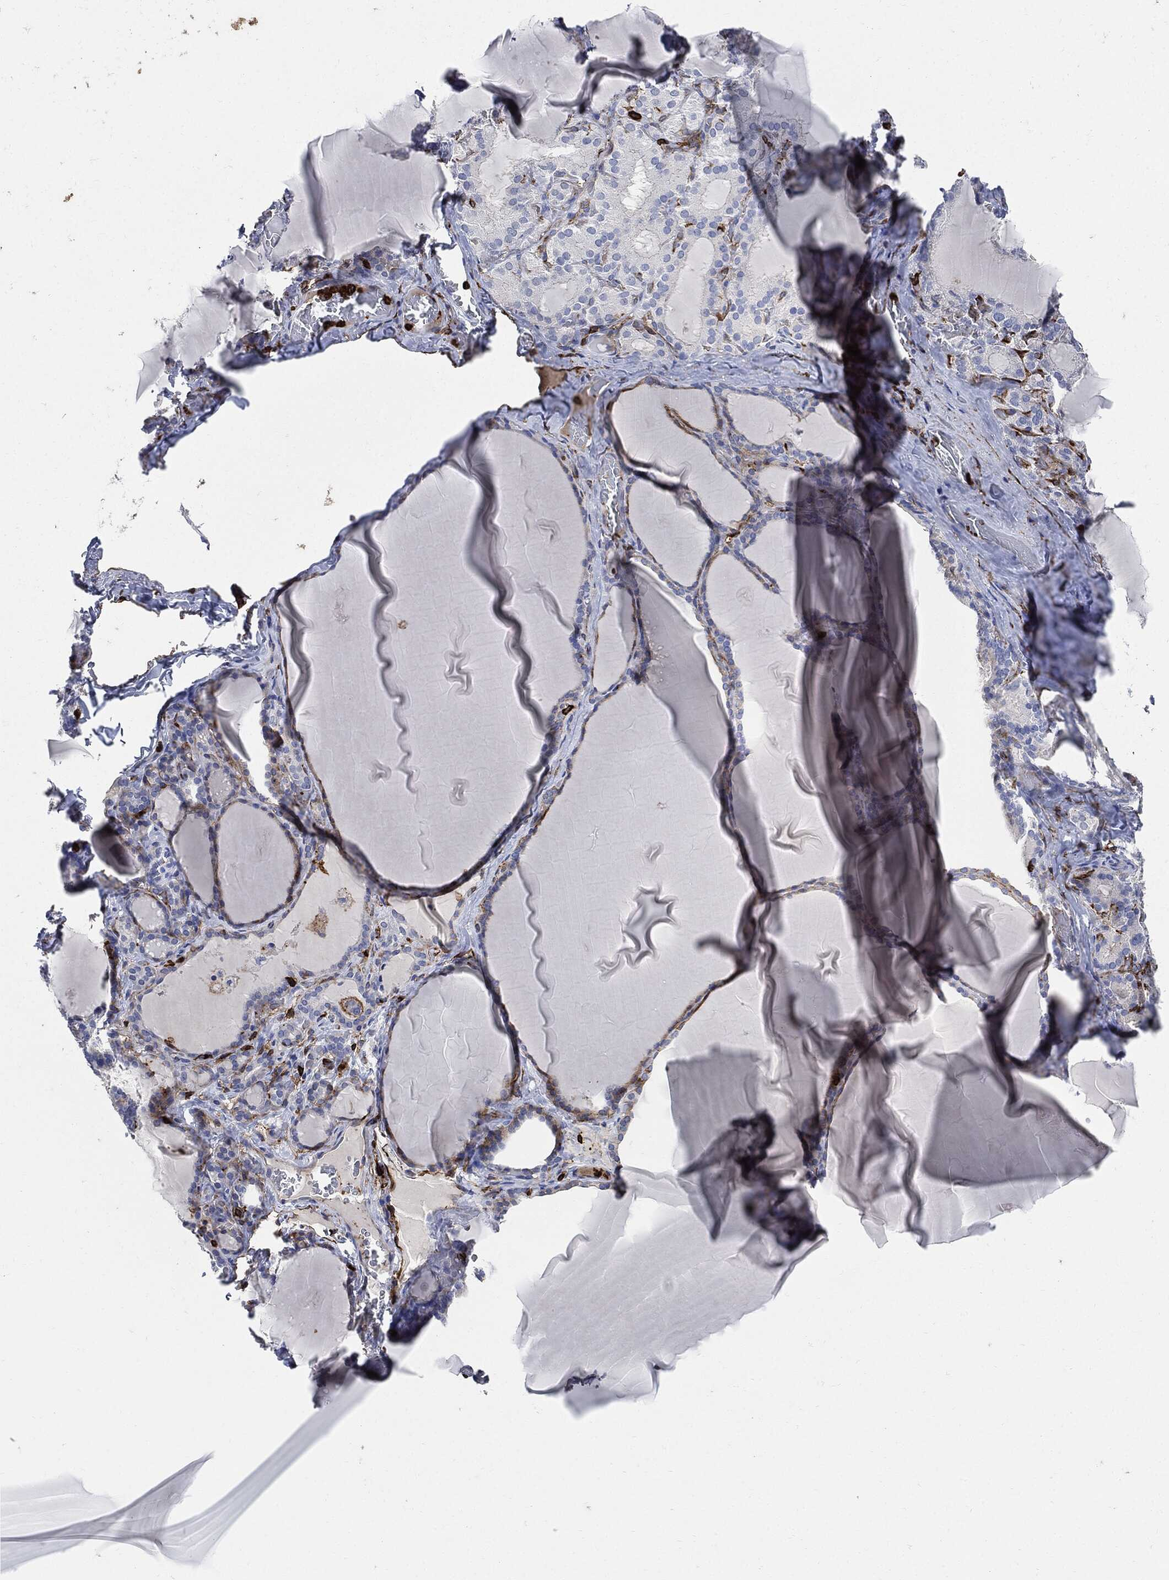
{"staining": {"intensity": "negative", "quantity": "none", "location": "none"}, "tissue": "thyroid gland", "cell_type": "Glandular cells", "image_type": "normal", "snomed": [{"axis": "morphology", "description": "Normal tissue, NOS"}, {"axis": "morphology", "description": "Hyperplasia, NOS"}, {"axis": "topography", "description": "Thyroid gland"}], "caption": "A histopathology image of thyroid gland stained for a protein exhibits no brown staining in glandular cells. (DAB immunohistochemistry (IHC), high magnification).", "gene": "PTPRC", "patient": {"sex": "female", "age": 27}}